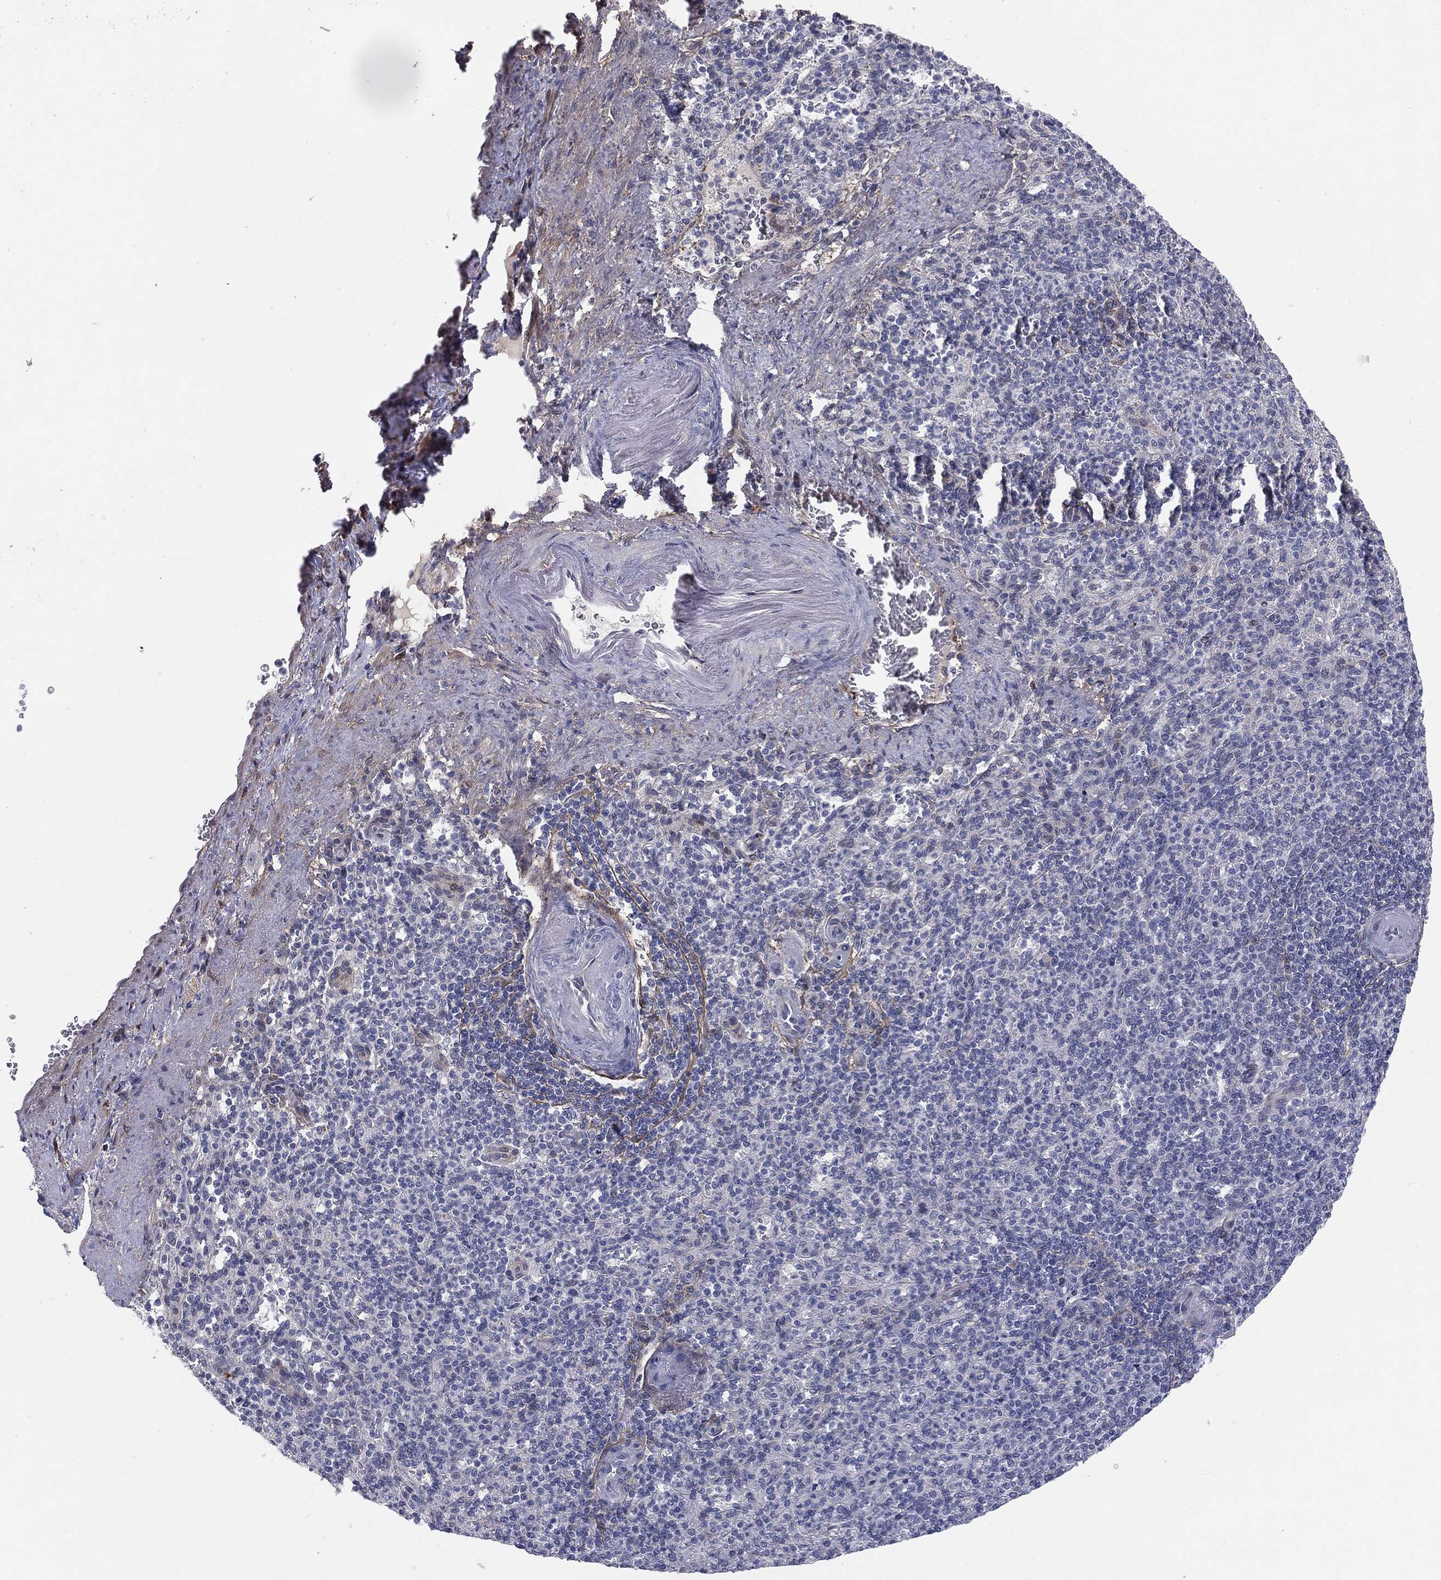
{"staining": {"intensity": "negative", "quantity": "none", "location": "none"}, "tissue": "spleen", "cell_type": "Cells in red pulp", "image_type": "normal", "snomed": [{"axis": "morphology", "description": "Normal tissue, NOS"}, {"axis": "topography", "description": "Spleen"}], "caption": "Immunohistochemical staining of benign spleen exhibits no significant expression in cells in red pulp. (Immunohistochemistry (ihc), brightfield microscopy, high magnification).", "gene": "KRT5", "patient": {"sex": "female", "age": 74}}